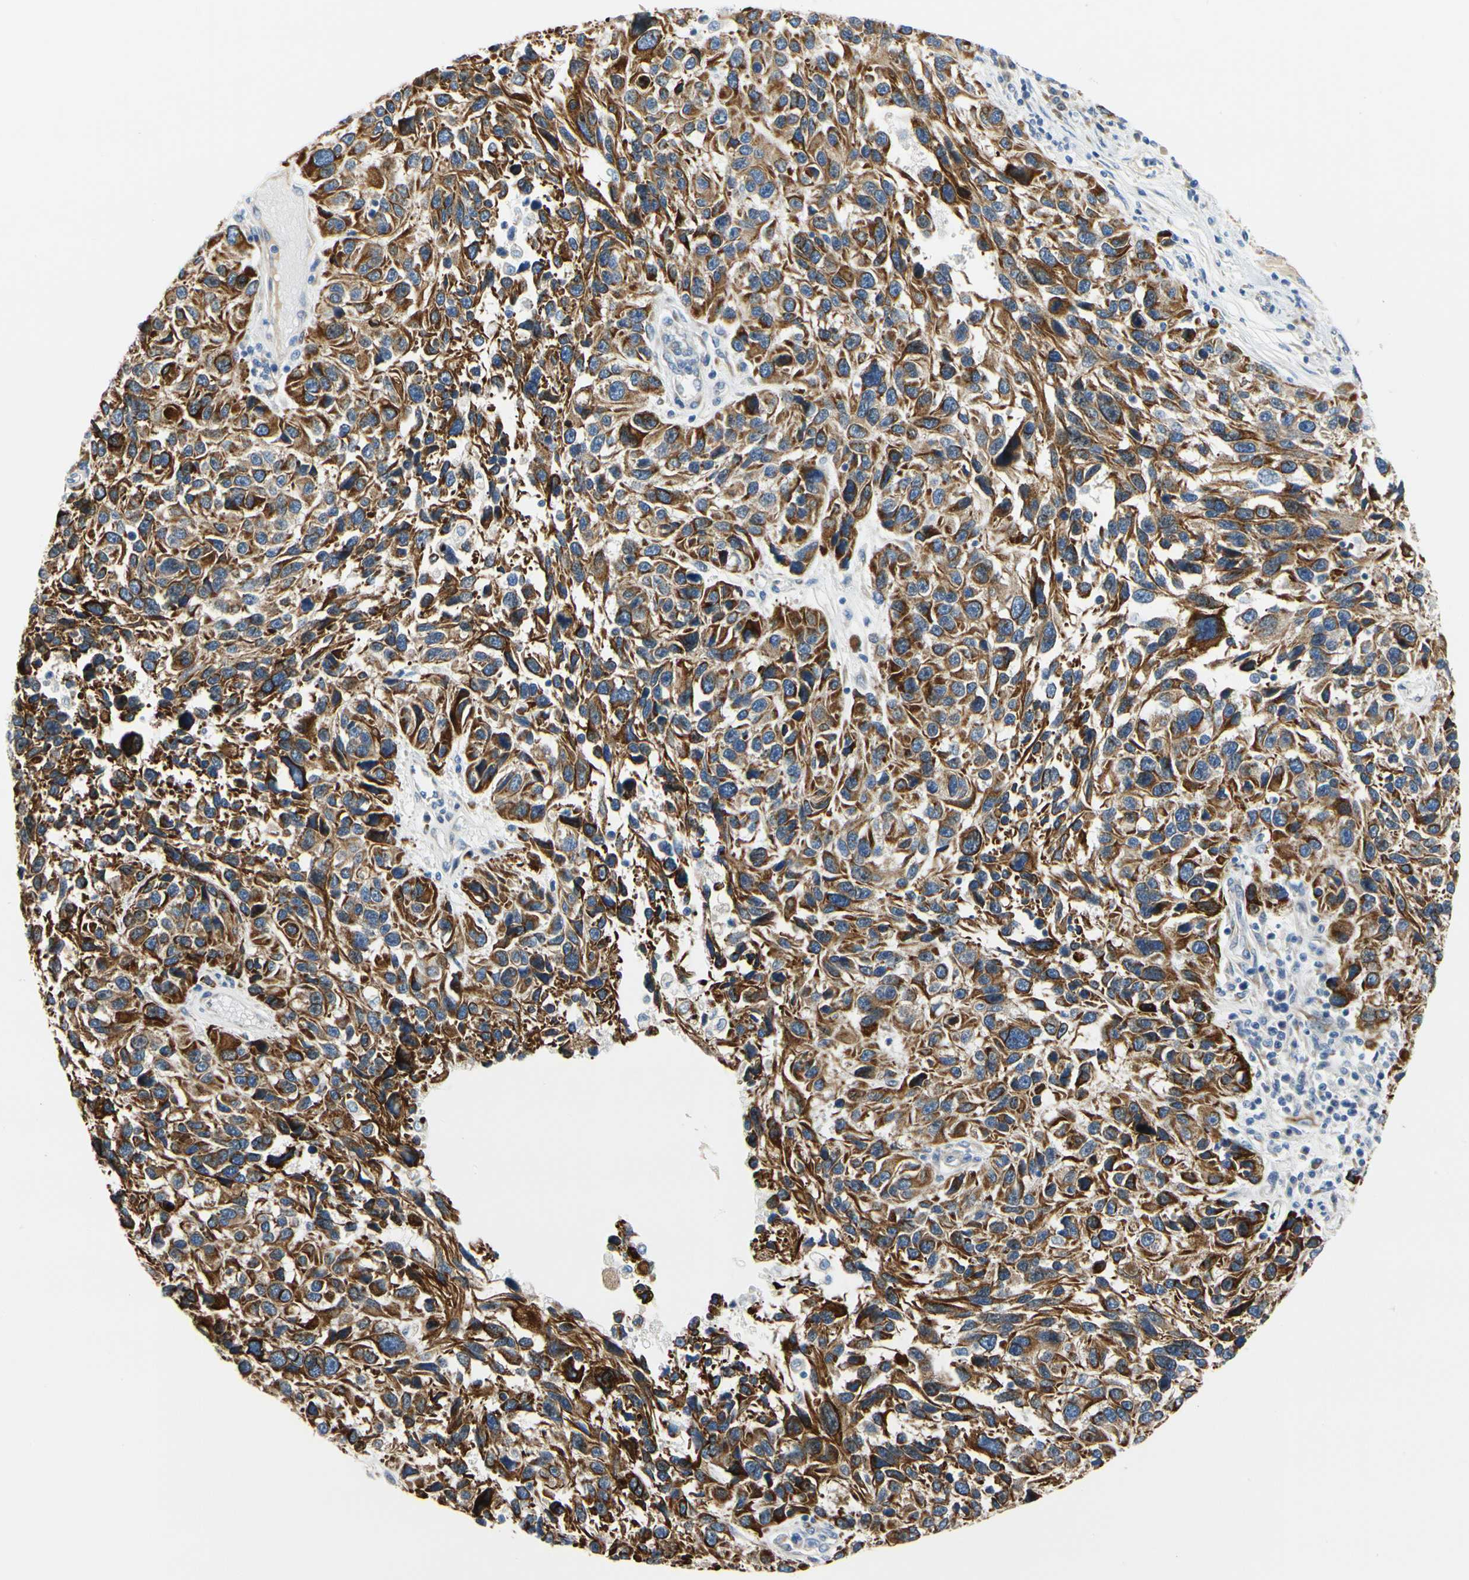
{"staining": {"intensity": "strong", "quantity": ">75%", "location": "cytoplasmic/membranous"}, "tissue": "melanoma", "cell_type": "Tumor cells", "image_type": "cancer", "snomed": [{"axis": "morphology", "description": "Malignant melanoma, NOS"}, {"axis": "topography", "description": "Skin"}], "caption": "A brown stain labels strong cytoplasmic/membranous expression of a protein in melanoma tumor cells. The staining was performed using DAB, with brown indicating positive protein expression. Nuclei are stained blue with hematoxylin.", "gene": "ZNF236", "patient": {"sex": "male", "age": 53}}